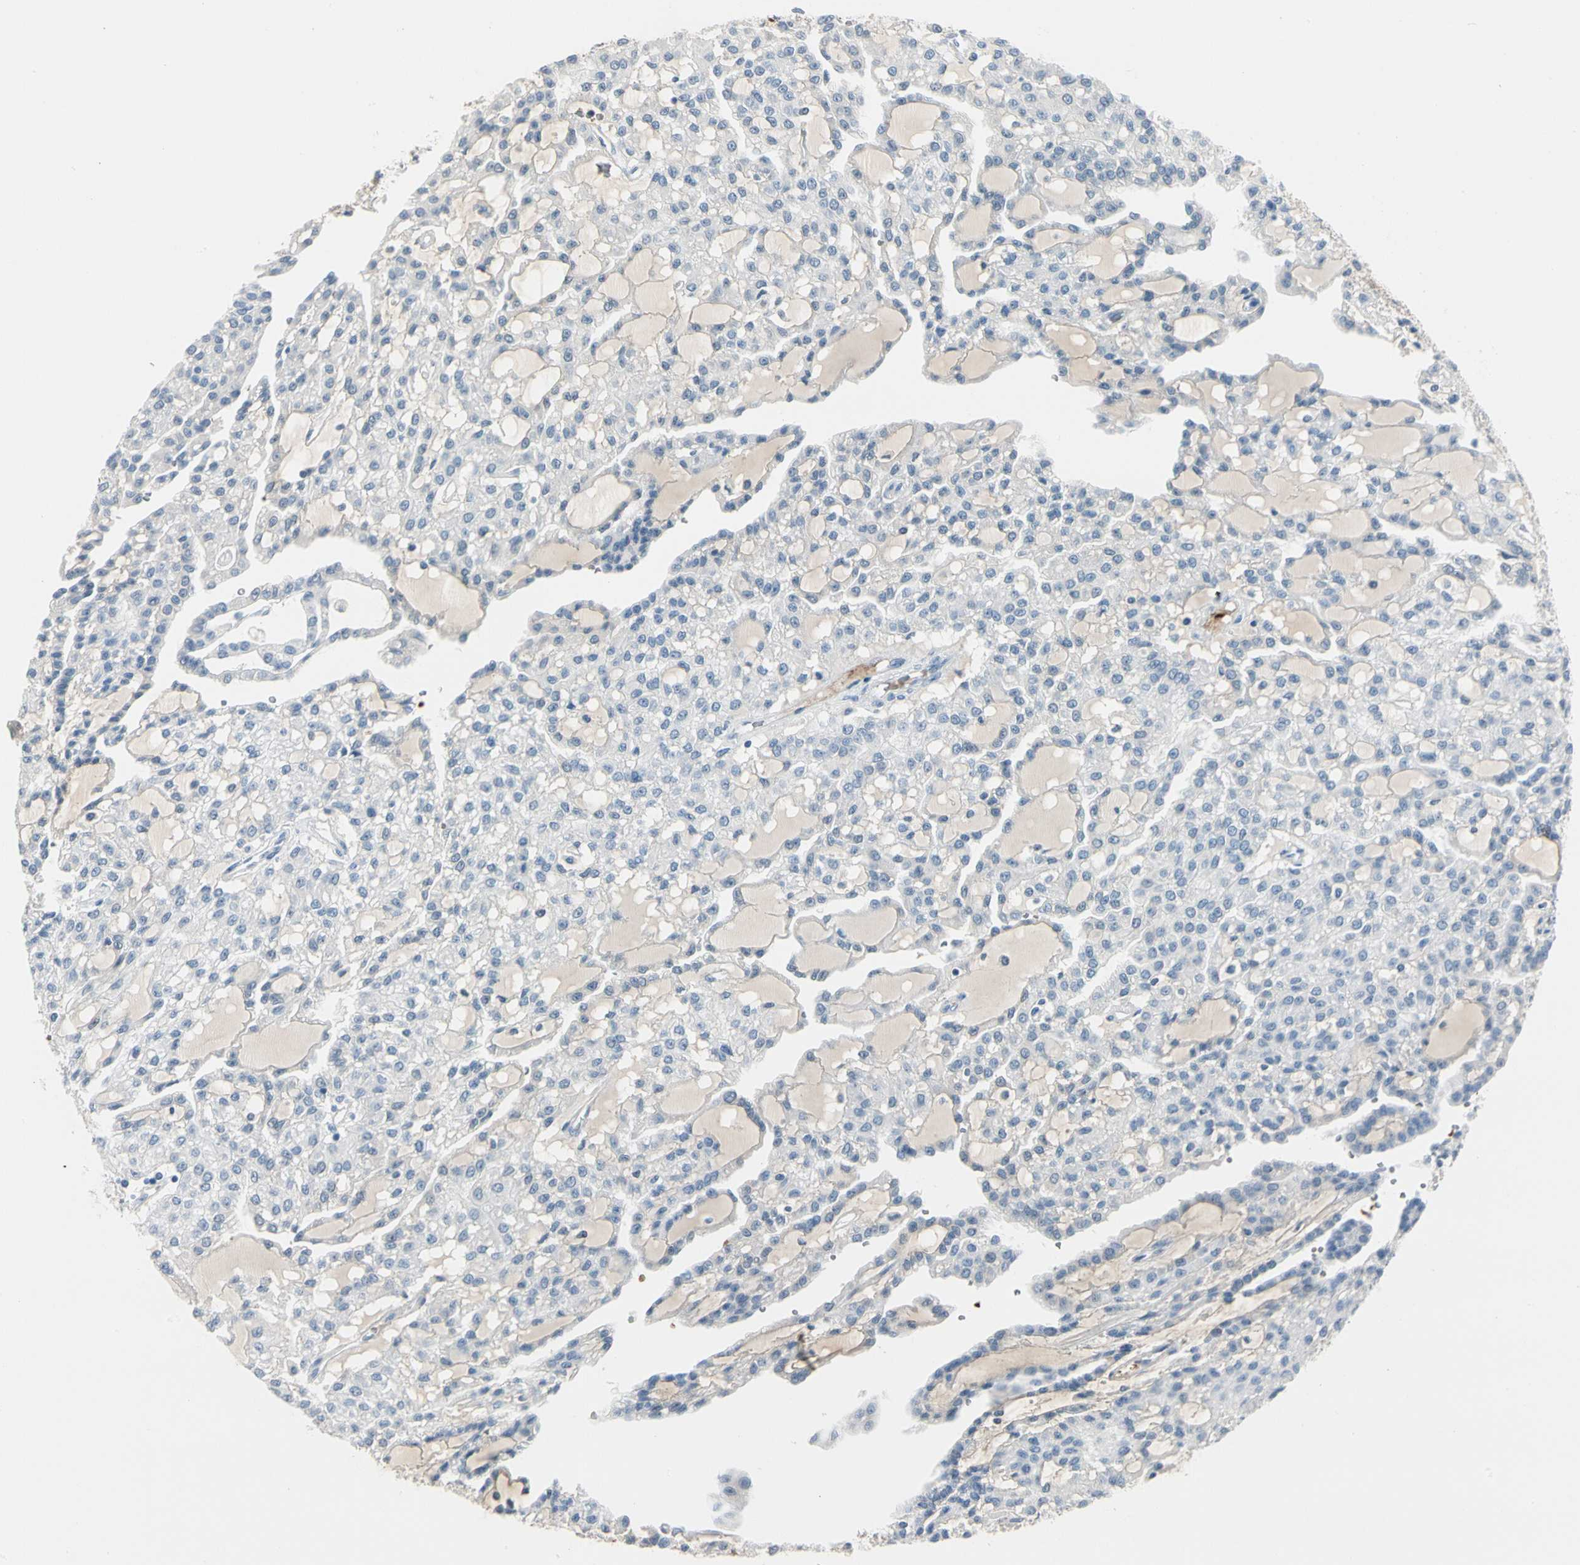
{"staining": {"intensity": "negative", "quantity": "none", "location": "none"}, "tissue": "renal cancer", "cell_type": "Tumor cells", "image_type": "cancer", "snomed": [{"axis": "morphology", "description": "Adenocarcinoma, NOS"}, {"axis": "topography", "description": "Kidney"}], "caption": "Renal cancer (adenocarcinoma) was stained to show a protein in brown. There is no significant staining in tumor cells.", "gene": "CA1", "patient": {"sex": "male", "age": 63}}